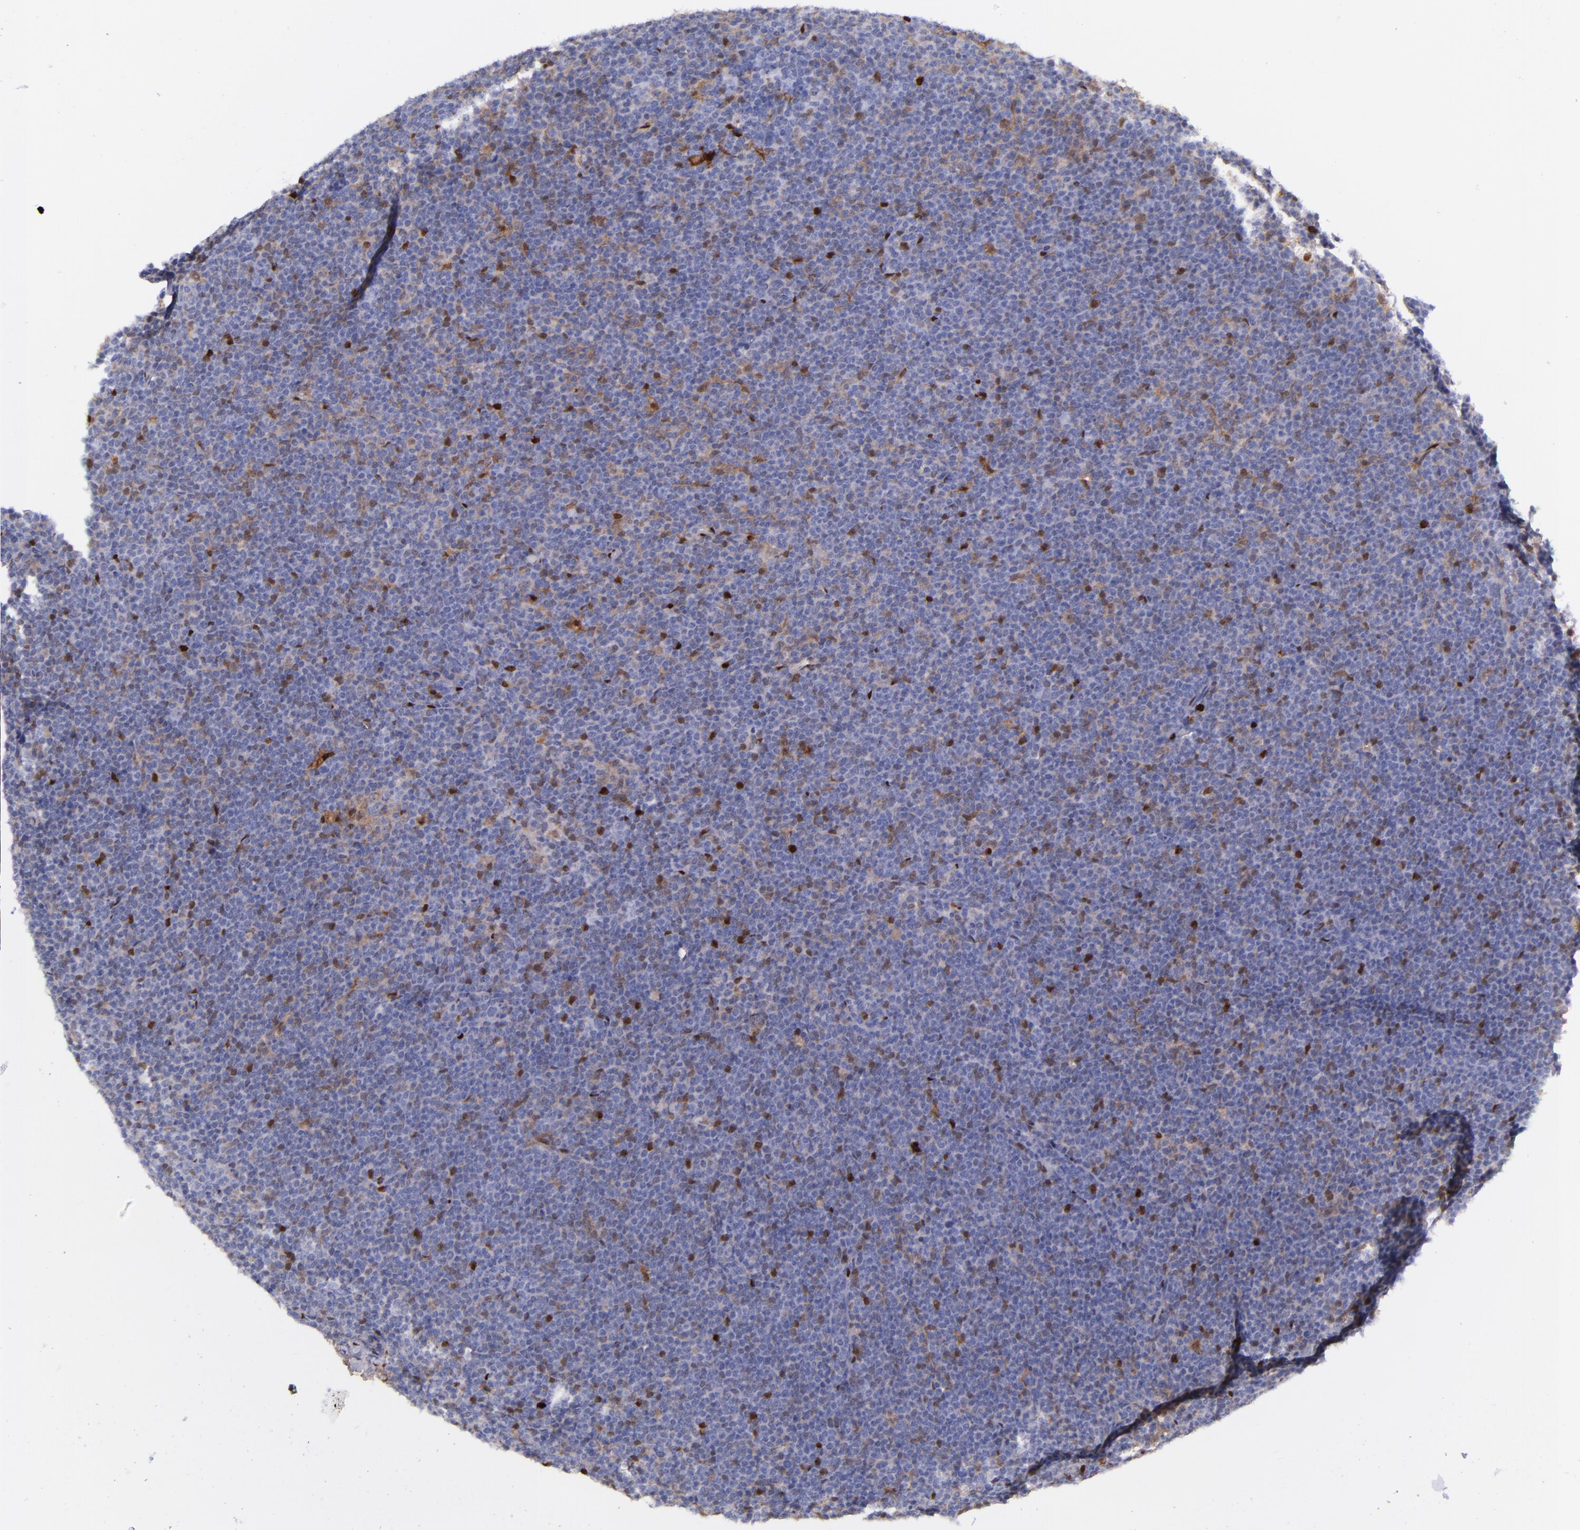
{"staining": {"intensity": "negative", "quantity": "none", "location": "none"}, "tissue": "lymphoma", "cell_type": "Tumor cells", "image_type": "cancer", "snomed": [{"axis": "morphology", "description": "Malignant lymphoma, non-Hodgkin's type, High grade"}, {"axis": "topography", "description": "Lymph node"}], "caption": "IHC photomicrograph of lymphoma stained for a protein (brown), which displays no staining in tumor cells.", "gene": "LGALS1", "patient": {"sex": "female", "age": 58}}